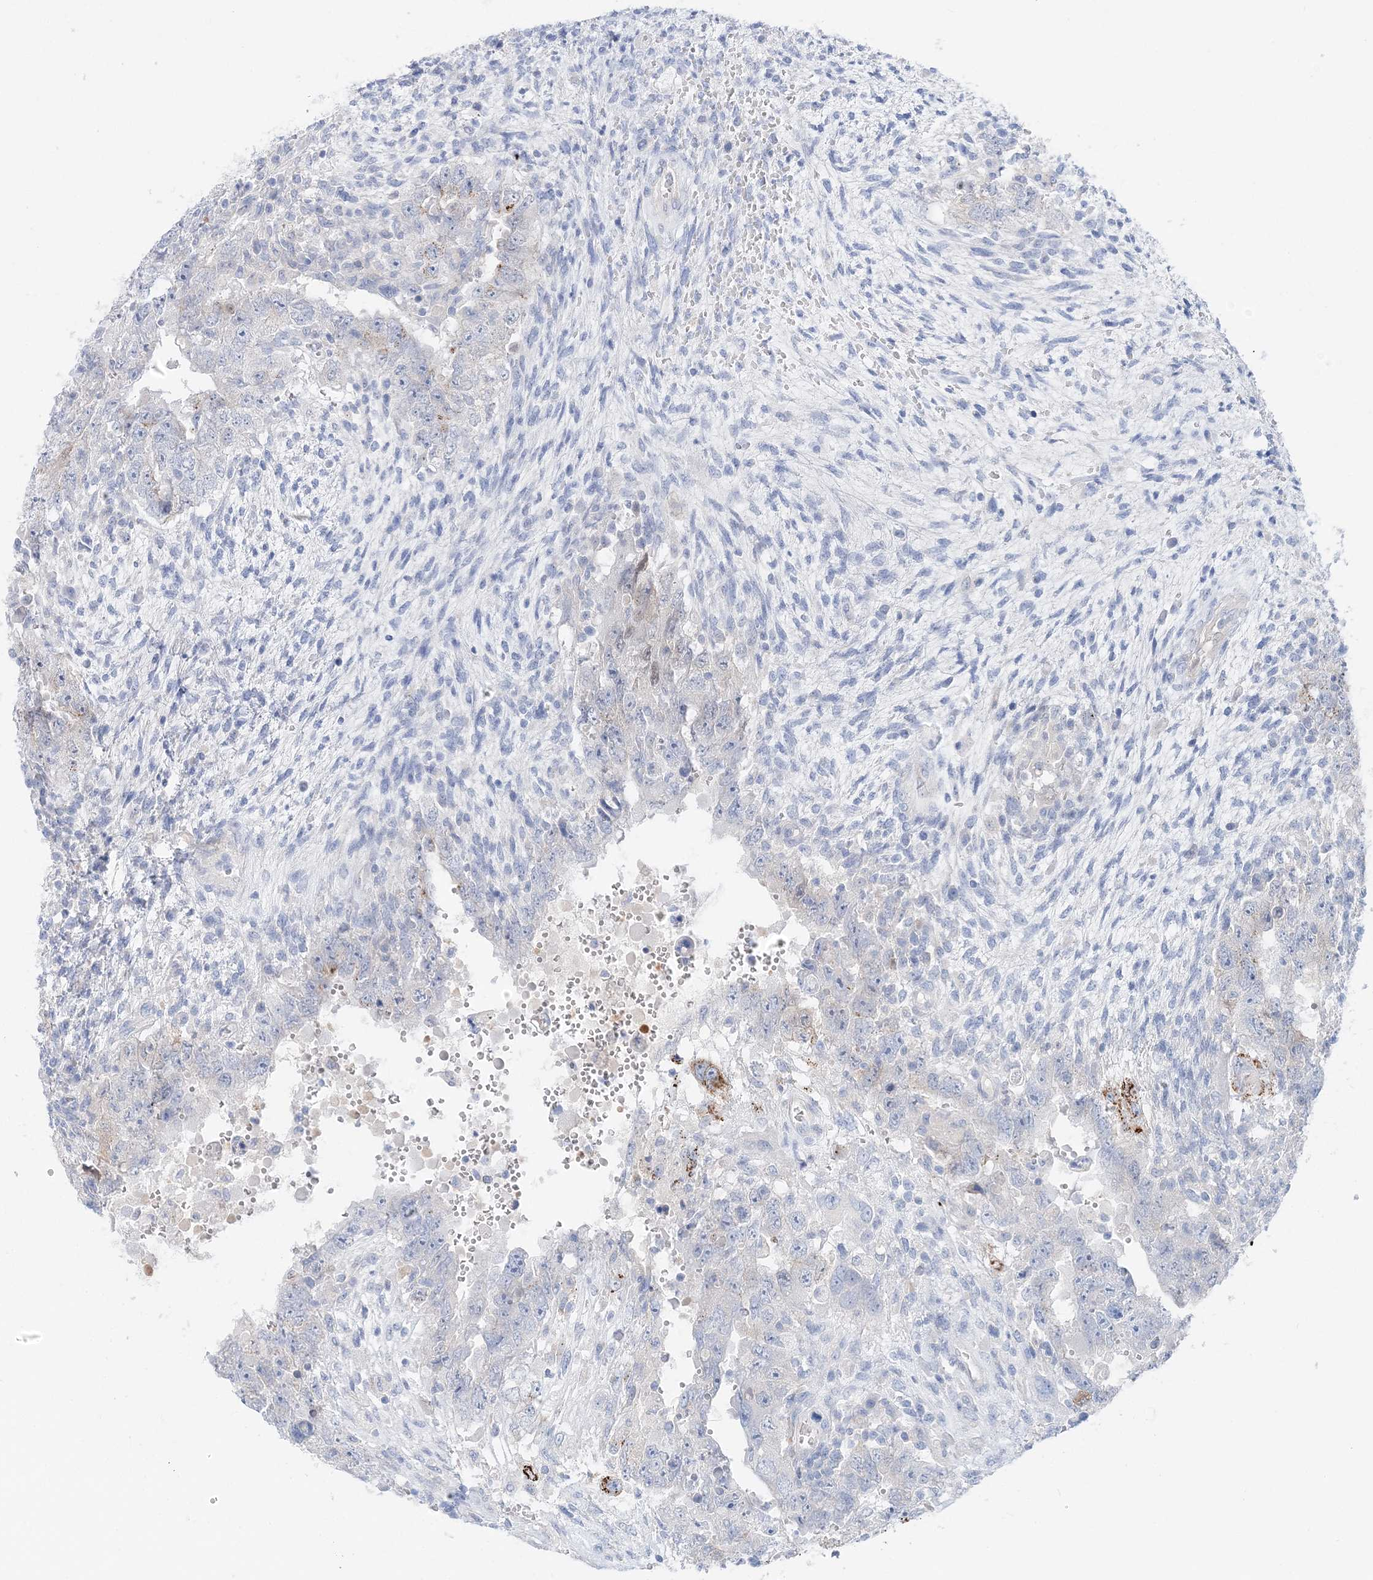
{"staining": {"intensity": "negative", "quantity": "none", "location": "none"}, "tissue": "testis cancer", "cell_type": "Tumor cells", "image_type": "cancer", "snomed": [{"axis": "morphology", "description": "Carcinoma, Embryonal, NOS"}, {"axis": "topography", "description": "Testis"}], "caption": "Human testis cancer stained for a protein using immunohistochemistry exhibits no staining in tumor cells.", "gene": "HMGCS1", "patient": {"sex": "male", "age": 26}}